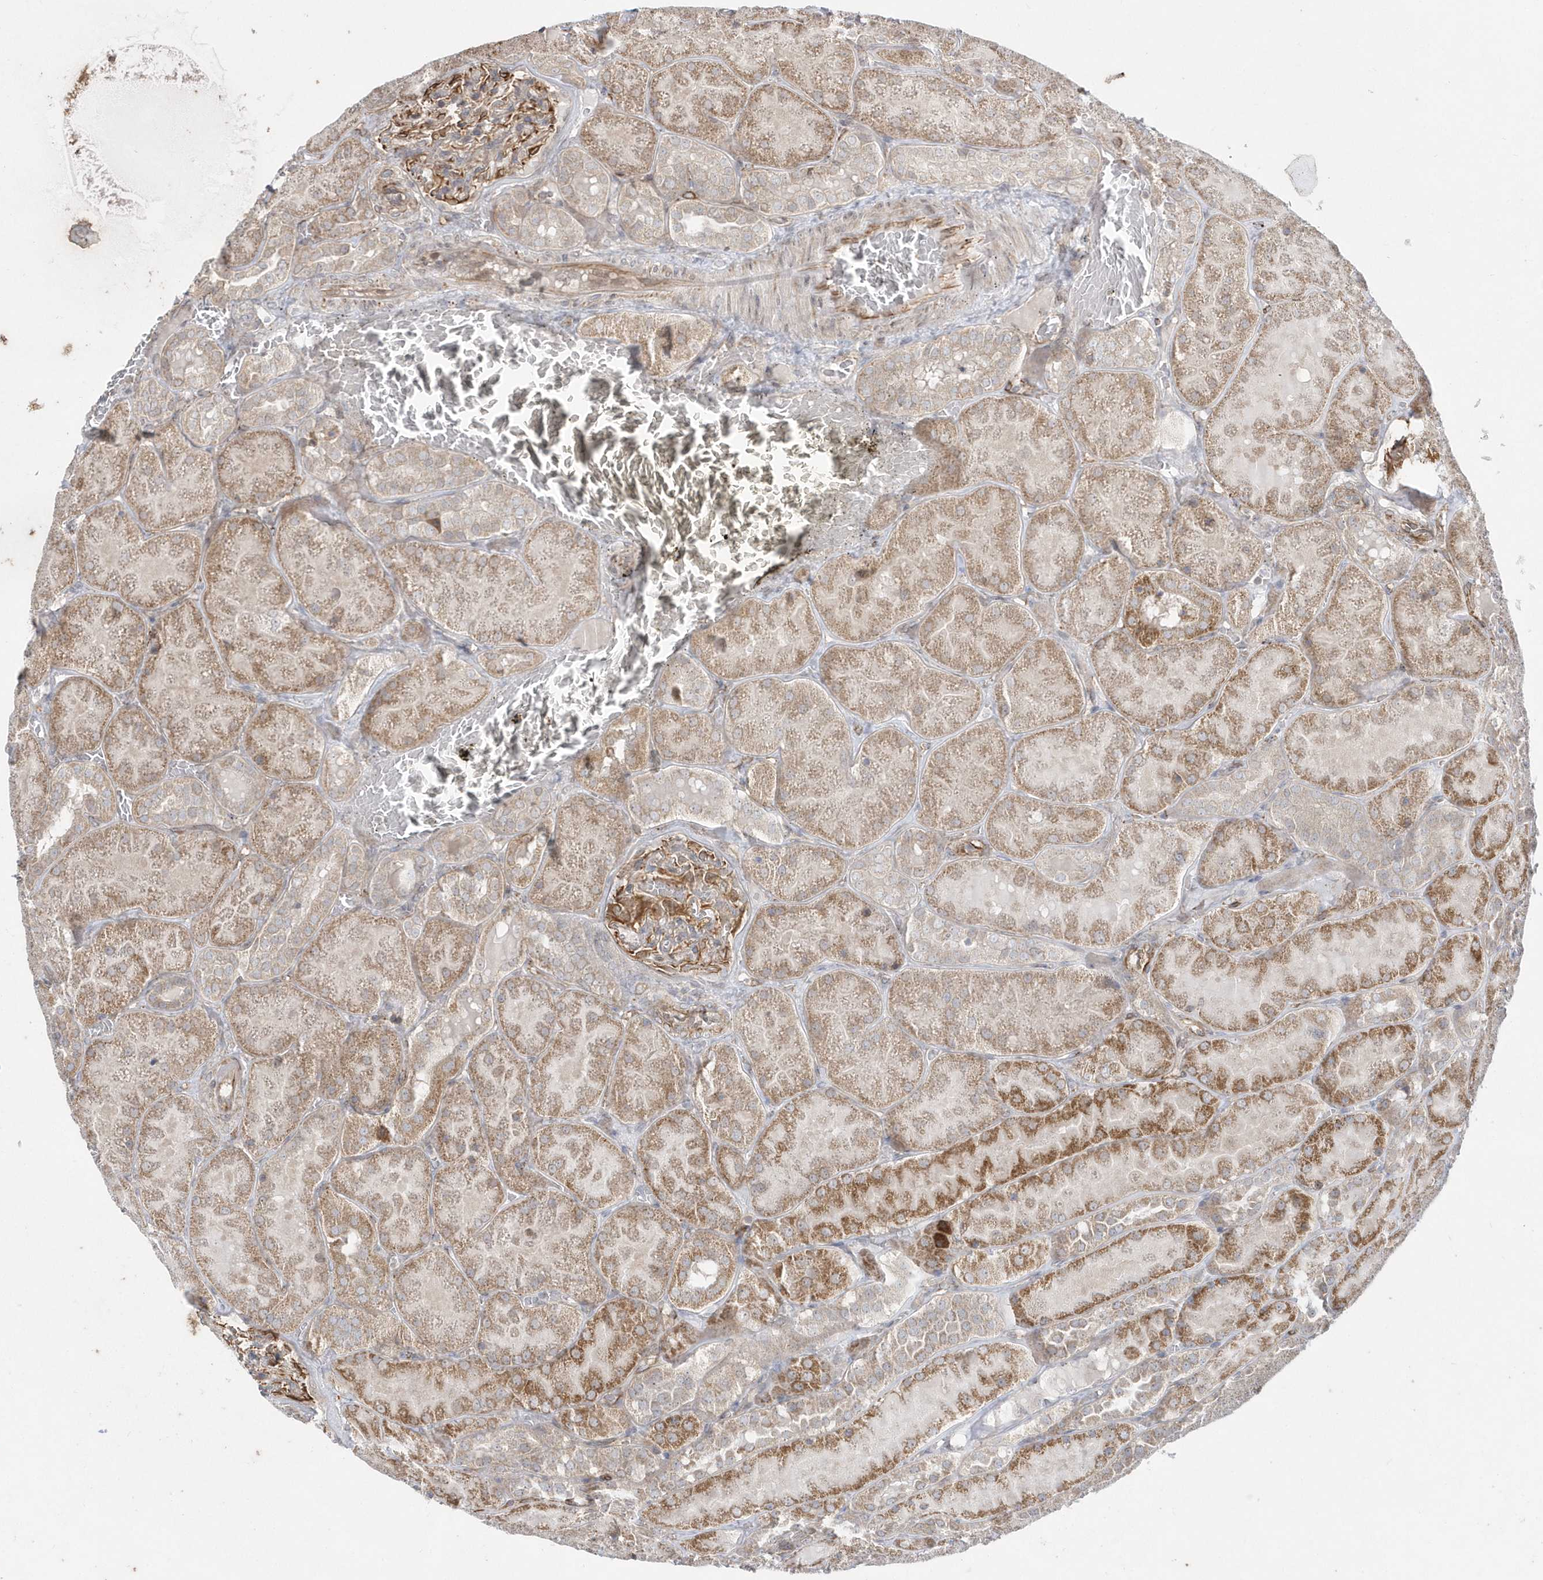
{"staining": {"intensity": "moderate", "quantity": "25%-75%", "location": "cytoplasmic/membranous"}, "tissue": "kidney", "cell_type": "Cells in glomeruli", "image_type": "normal", "snomed": [{"axis": "morphology", "description": "Normal tissue, NOS"}, {"axis": "topography", "description": "Kidney"}], "caption": "About 25%-75% of cells in glomeruli in benign human kidney exhibit moderate cytoplasmic/membranous protein expression as visualized by brown immunohistochemical staining.", "gene": "DHX57", "patient": {"sex": "male", "age": 28}}